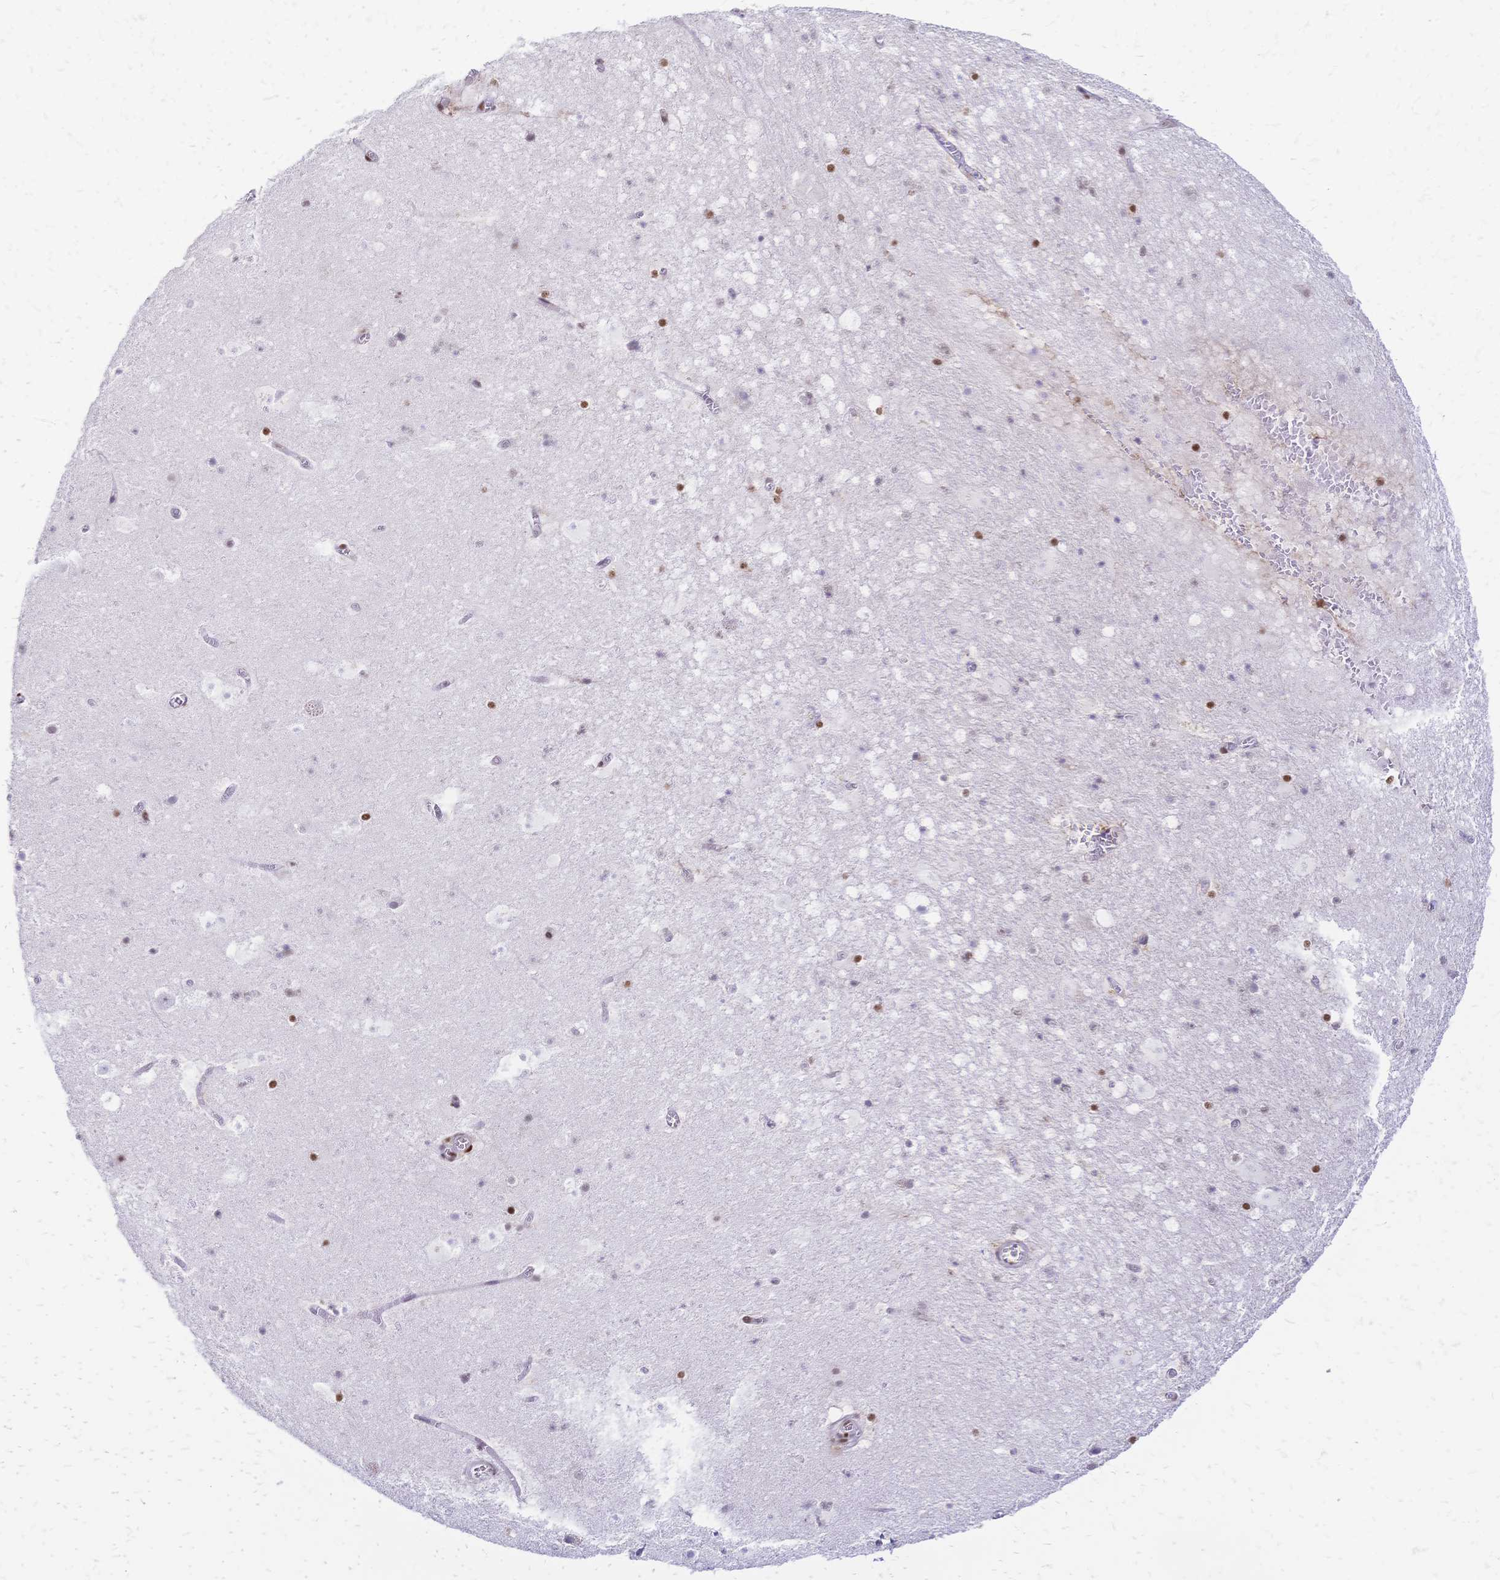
{"staining": {"intensity": "moderate", "quantity": "25%-75%", "location": "nuclear"}, "tissue": "hippocampus", "cell_type": "Glial cells", "image_type": "normal", "snomed": [{"axis": "morphology", "description": "Normal tissue, NOS"}, {"axis": "topography", "description": "Hippocampus"}], "caption": "This image demonstrates immunohistochemistry staining of benign hippocampus, with medium moderate nuclear staining in about 25%-75% of glial cells.", "gene": "NFIC", "patient": {"sex": "female", "age": 42}}